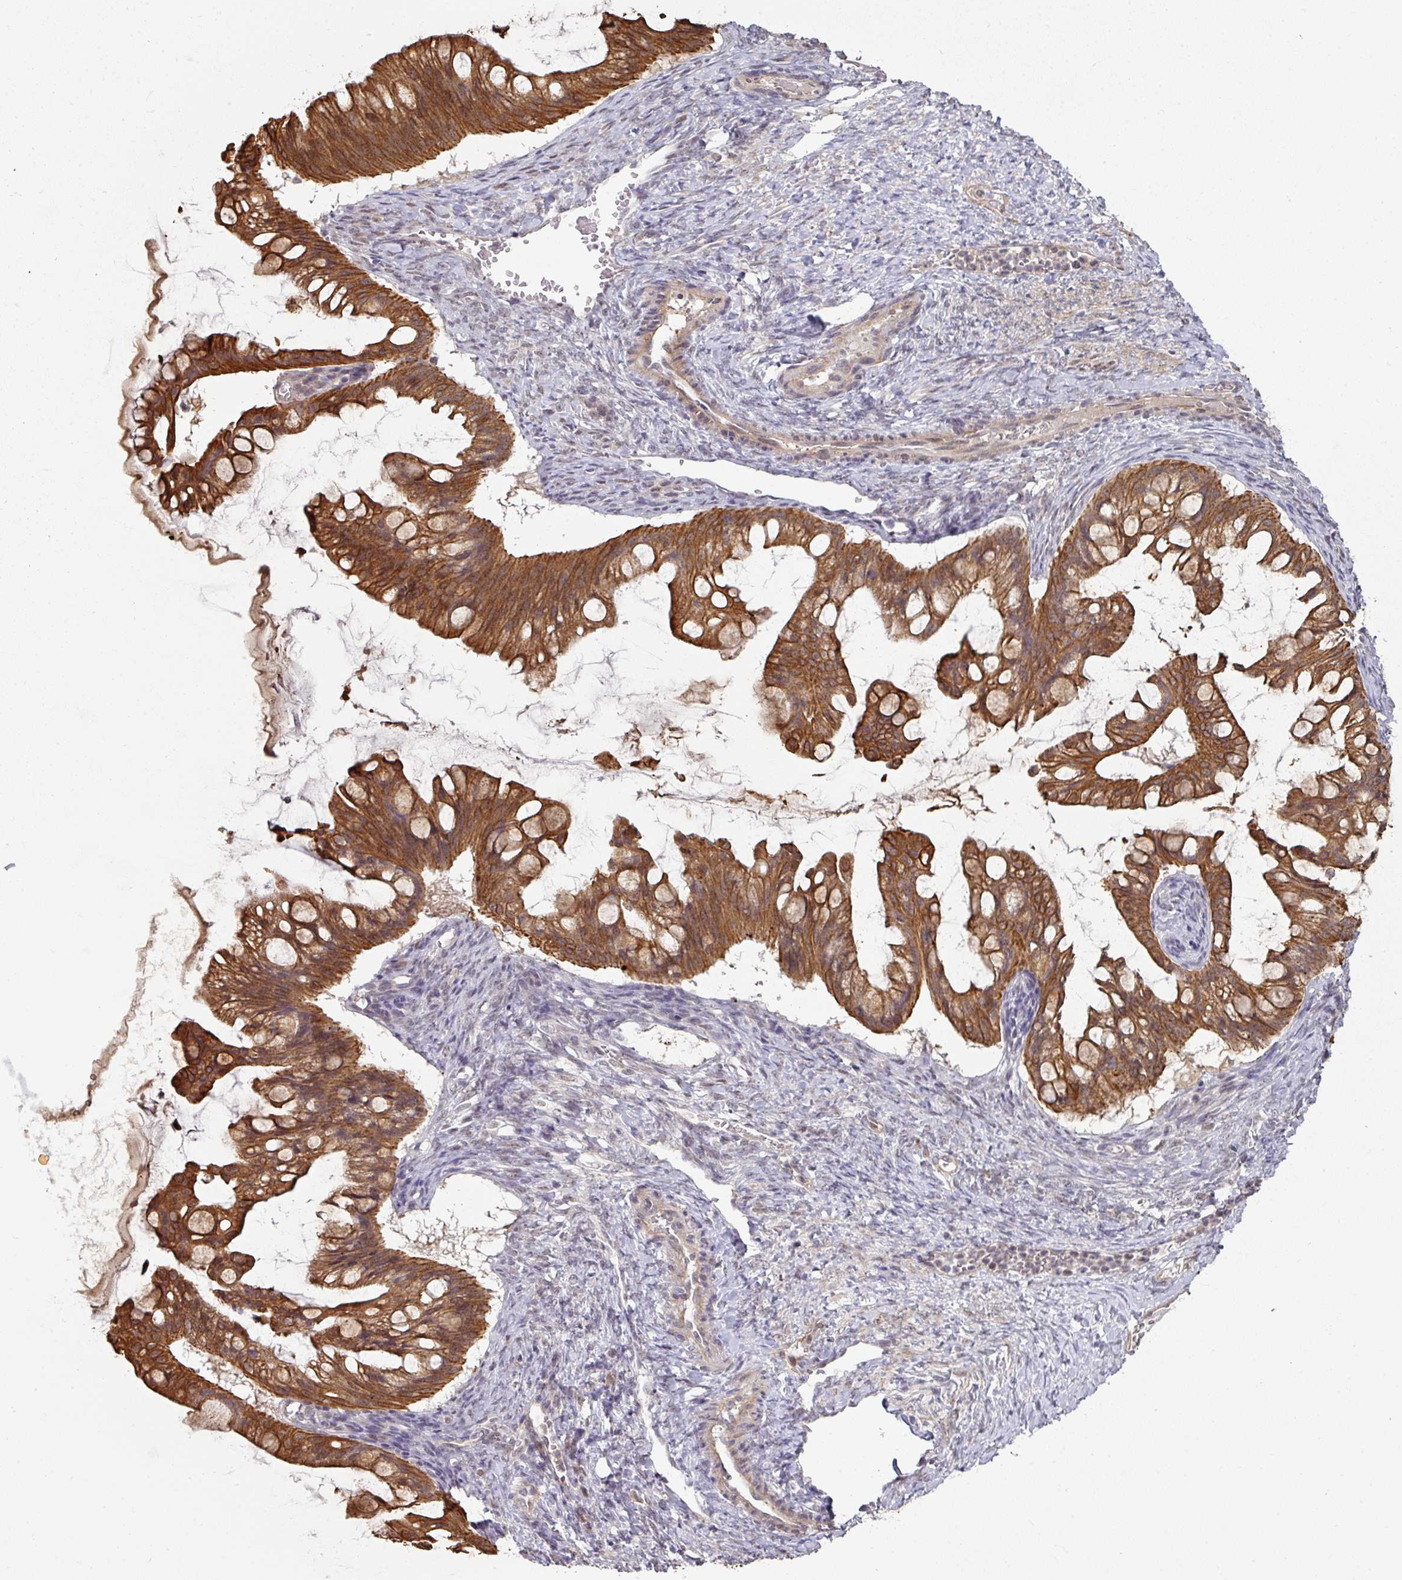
{"staining": {"intensity": "strong", "quantity": ">75%", "location": "cytoplasmic/membranous"}, "tissue": "ovarian cancer", "cell_type": "Tumor cells", "image_type": "cancer", "snomed": [{"axis": "morphology", "description": "Cystadenocarcinoma, mucinous, NOS"}, {"axis": "topography", "description": "Ovary"}], "caption": "Strong cytoplasmic/membranous protein staining is present in about >75% of tumor cells in ovarian mucinous cystadenocarcinoma.", "gene": "GTF2H3", "patient": {"sex": "female", "age": 73}}